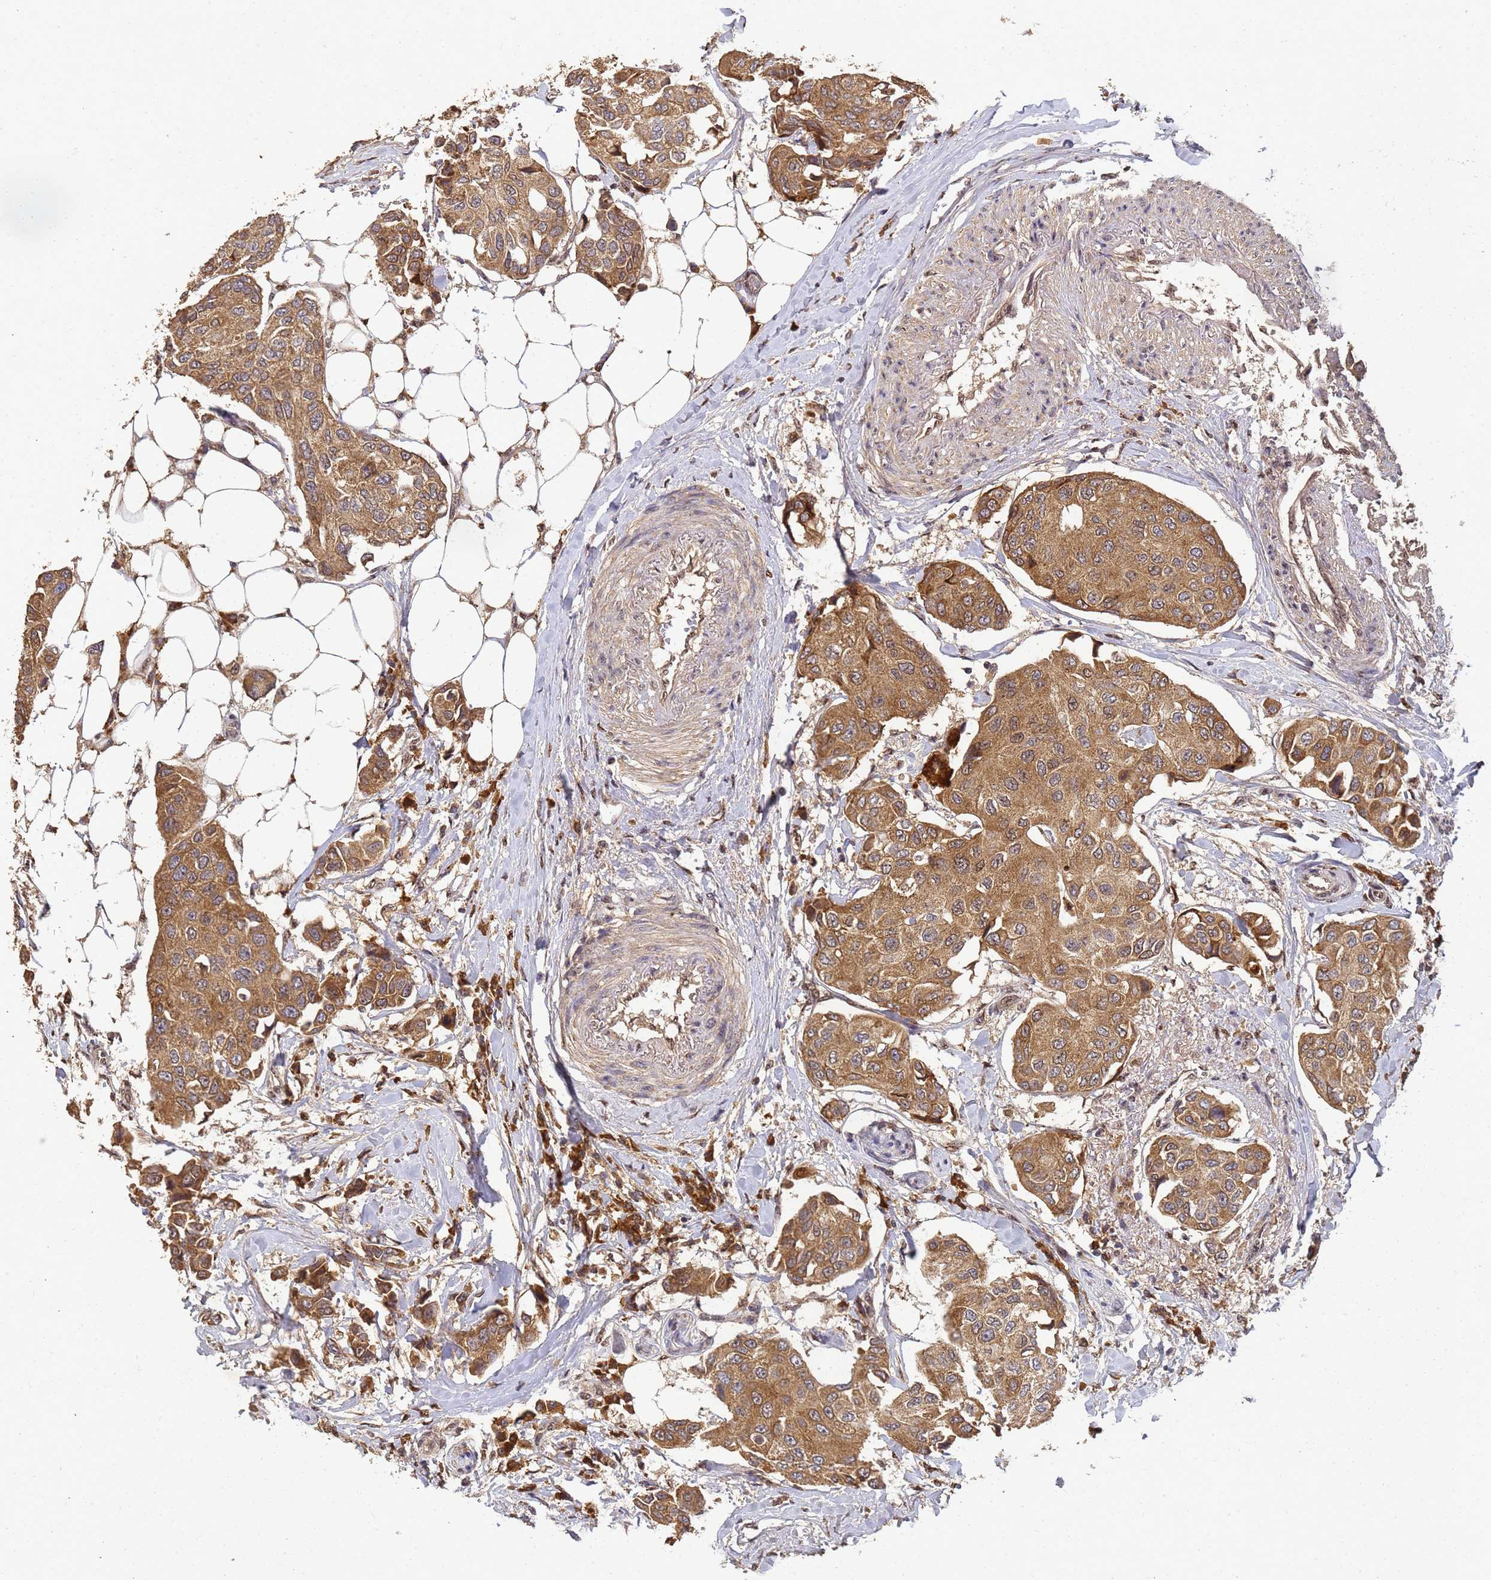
{"staining": {"intensity": "moderate", "quantity": ">75%", "location": "cytoplasmic/membranous"}, "tissue": "breast cancer", "cell_type": "Tumor cells", "image_type": "cancer", "snomed": [{"axis": "morphology", "description": "Duct carcinoma"}, {"axis": "topography", "description": "Breast"}], "caption": "Brown immunohistochemical staining in breast cancer displays moderate cytoplasmic/membranous staining in about >75% of tumor cells.", "gene": "SECISBP2", "patient": {"sex": "female", "age": 80}}